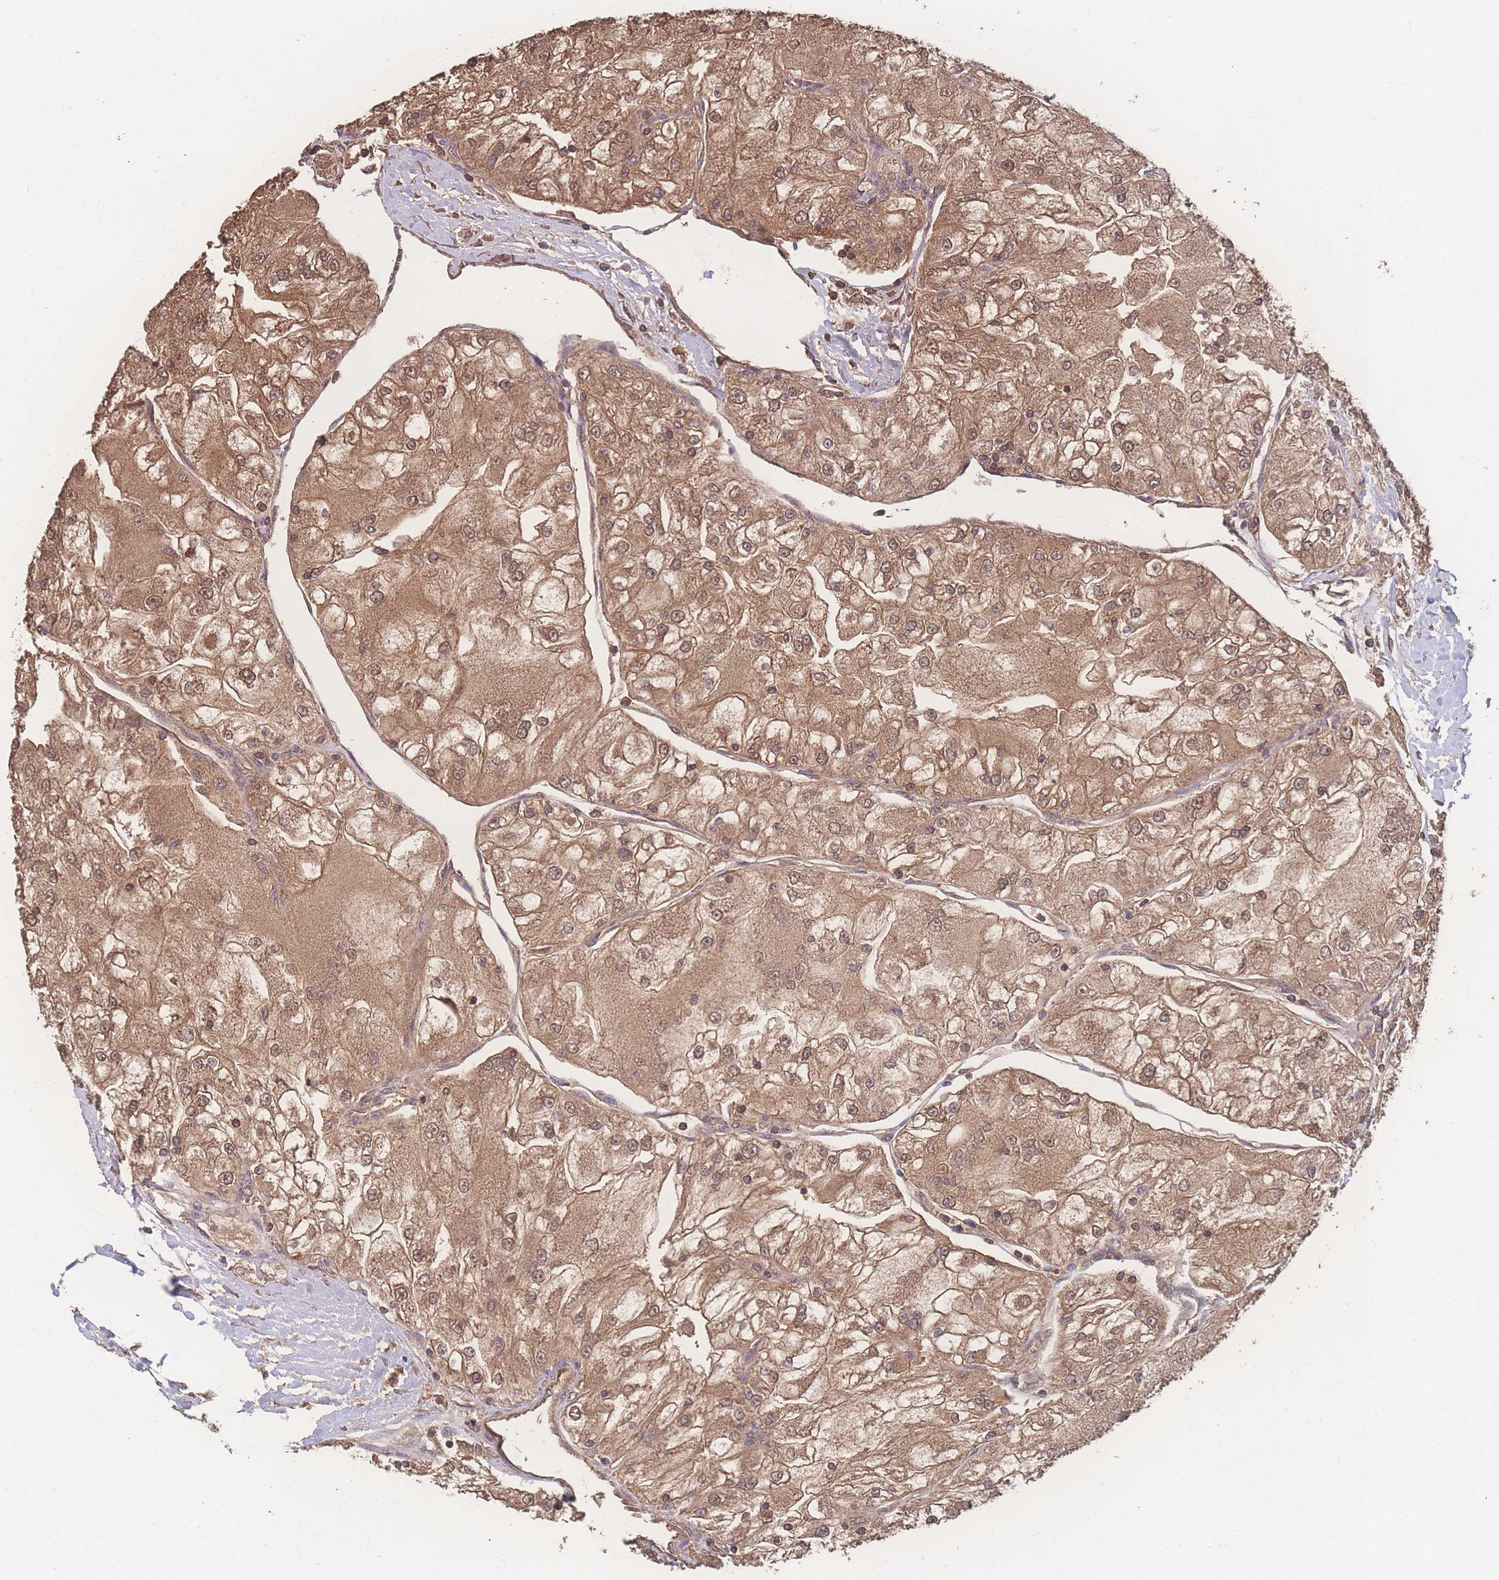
{"staining": {"intensity": "moderate", "quantity": ">75%", "location": "cytoplasmic/membranous,nuclear"}, "tissue": "renal cancer", "cell_type": "Tumor cells", "image_type": "cancer", "snomed": [{"axis": "morphology", "description": "Adenocarcinoma, NOS"}, {"axis": "topography", "description": "Kidney"}], "caption": "This is a photomicrograph of IHC staining of renal adenocarcinoma, which shows moderate staining in the cytoplasmic/membranous and nuclear of tumor cells.", "gene": "ATXN10", "patient": {"sex": "female", "age": 72}}